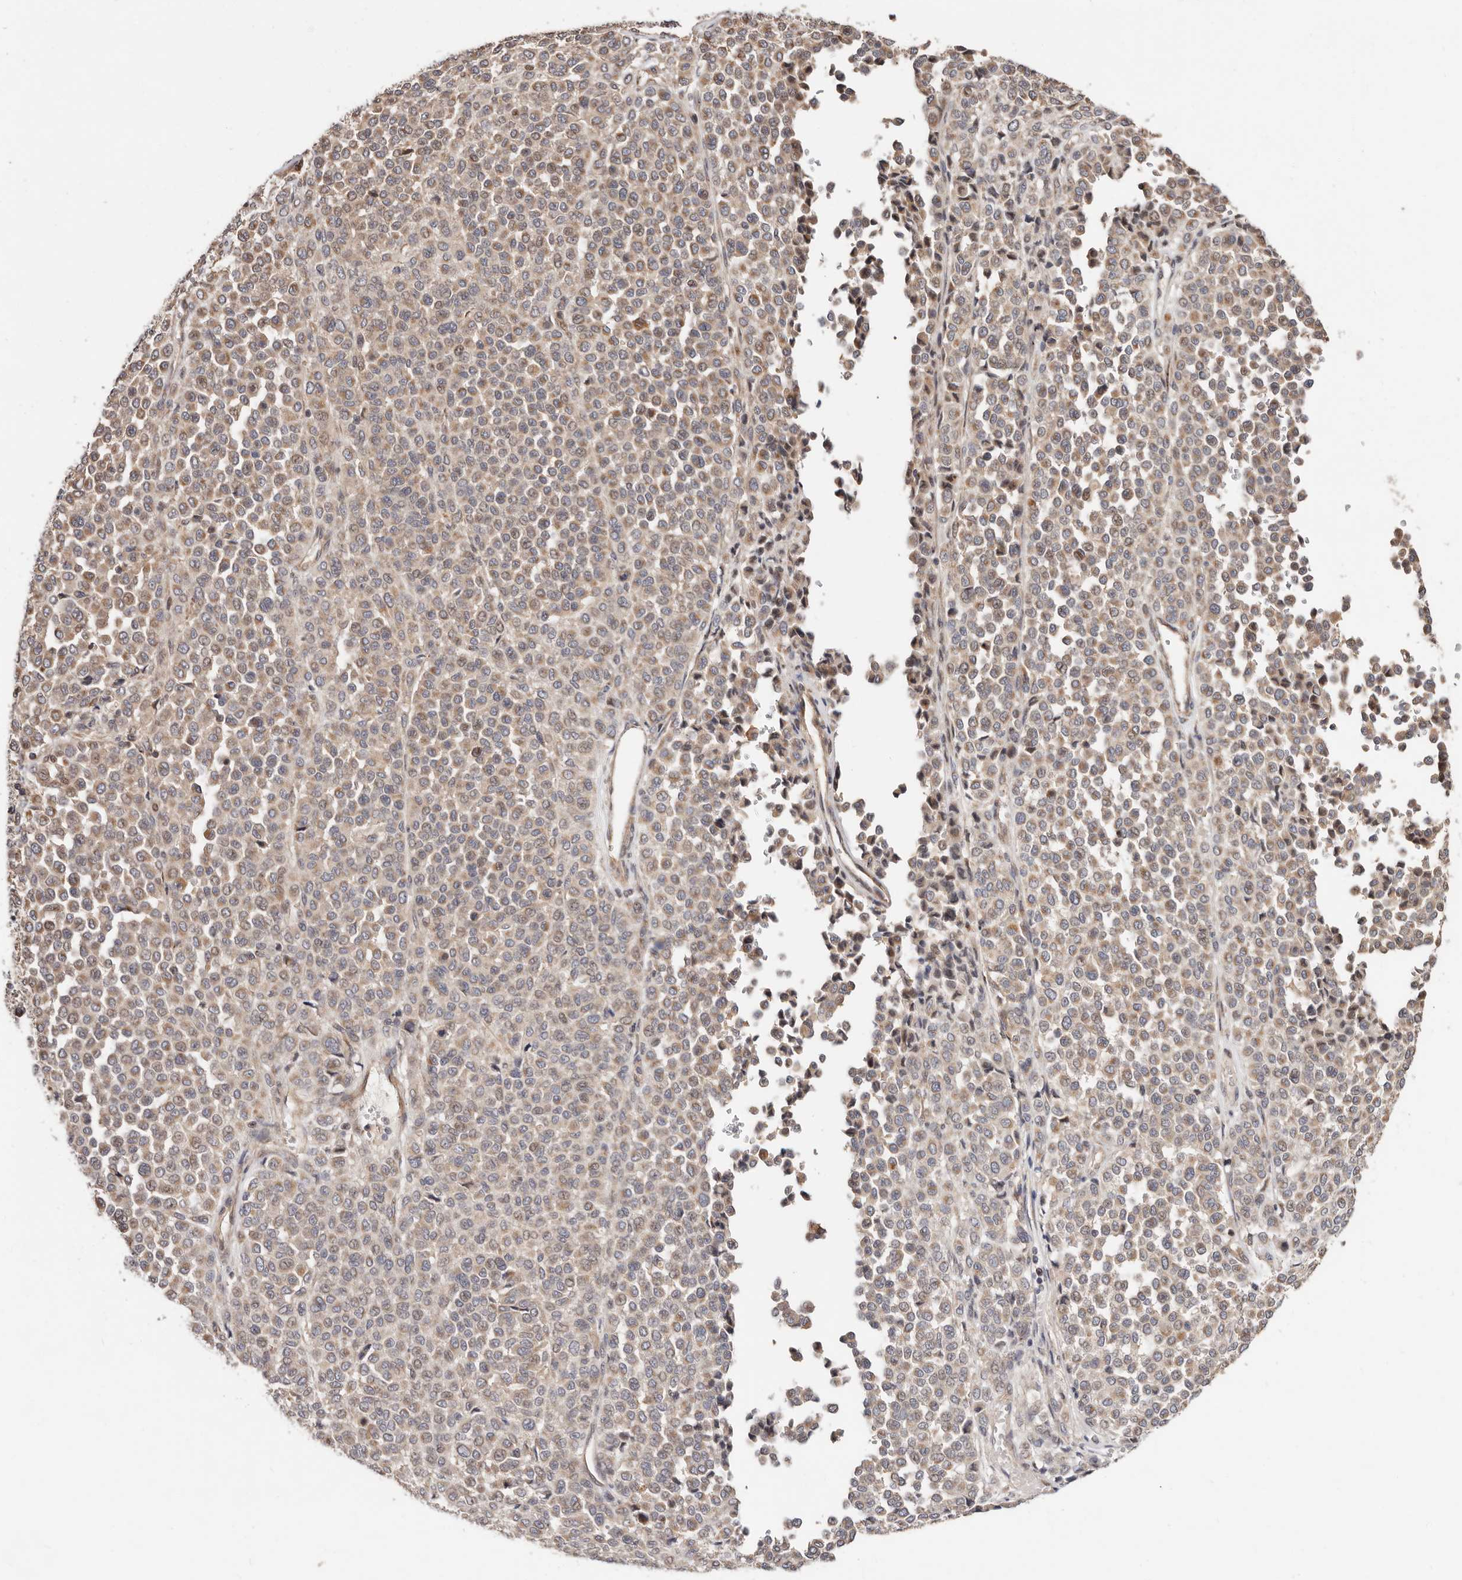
{"staining": {"intensity": "moderate", "quantity": ">75%", "location": "cytoplasmic/membranous"}, "tissue": "melanoma", "cell_type": "Tumor cells", "image_type": "cancer", "snomed": [{"axis": "morphology", "description": "Malignant melanoma, Metastatic site"}, {"axis": "topography", "description": "Pancreas"}], "caption": "Protein staining displays moderate cytoplasmic/membranous positivity in about >75% of tumor cells in malignant melanoma (metastatic site).", "gene": "USP33", "patient": {"sex": "female", "age": 30}}